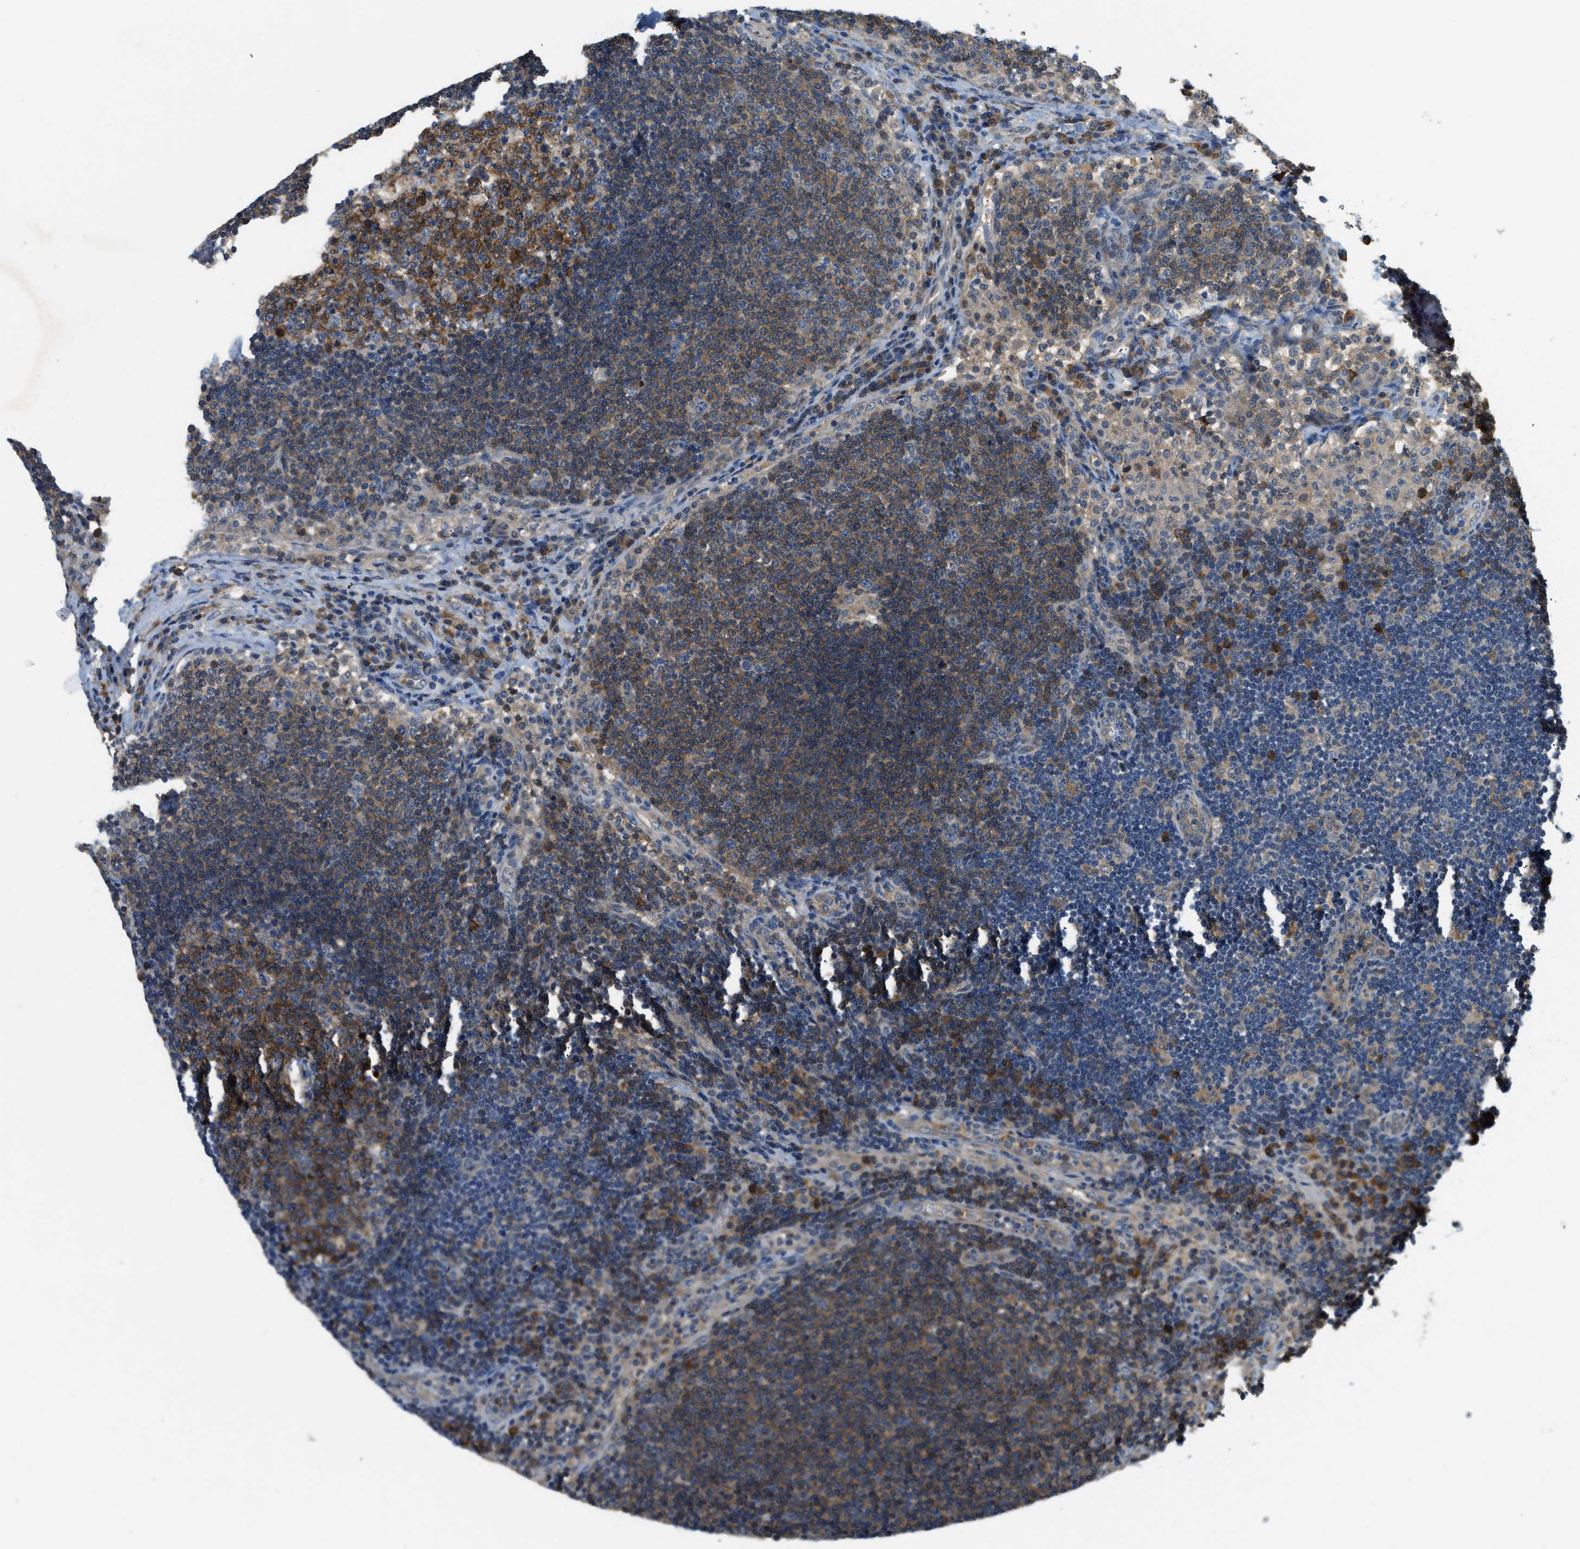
{"staining": {"intensity": "moderate", "quantity": ">75%", "location": "cytoplasmic/membranous"}, "tissue": "lymph node", "cell_type": "Germinal center cells", "image_type": "normal", "snomed": [{"axis": "morphology", "description": "Normal tissue, NOS"}, {"axis": "topography", "description": "Lymph node"}], "caption": "Immunohistochemical staining of unremarkable lymph node reveals >75% levels of moderate cytoplasmic/membranous protein expression in approximately >75% of germinal center cells.", "gene": "CFLAR", "patient": {"sex": "female", "age": 53}}